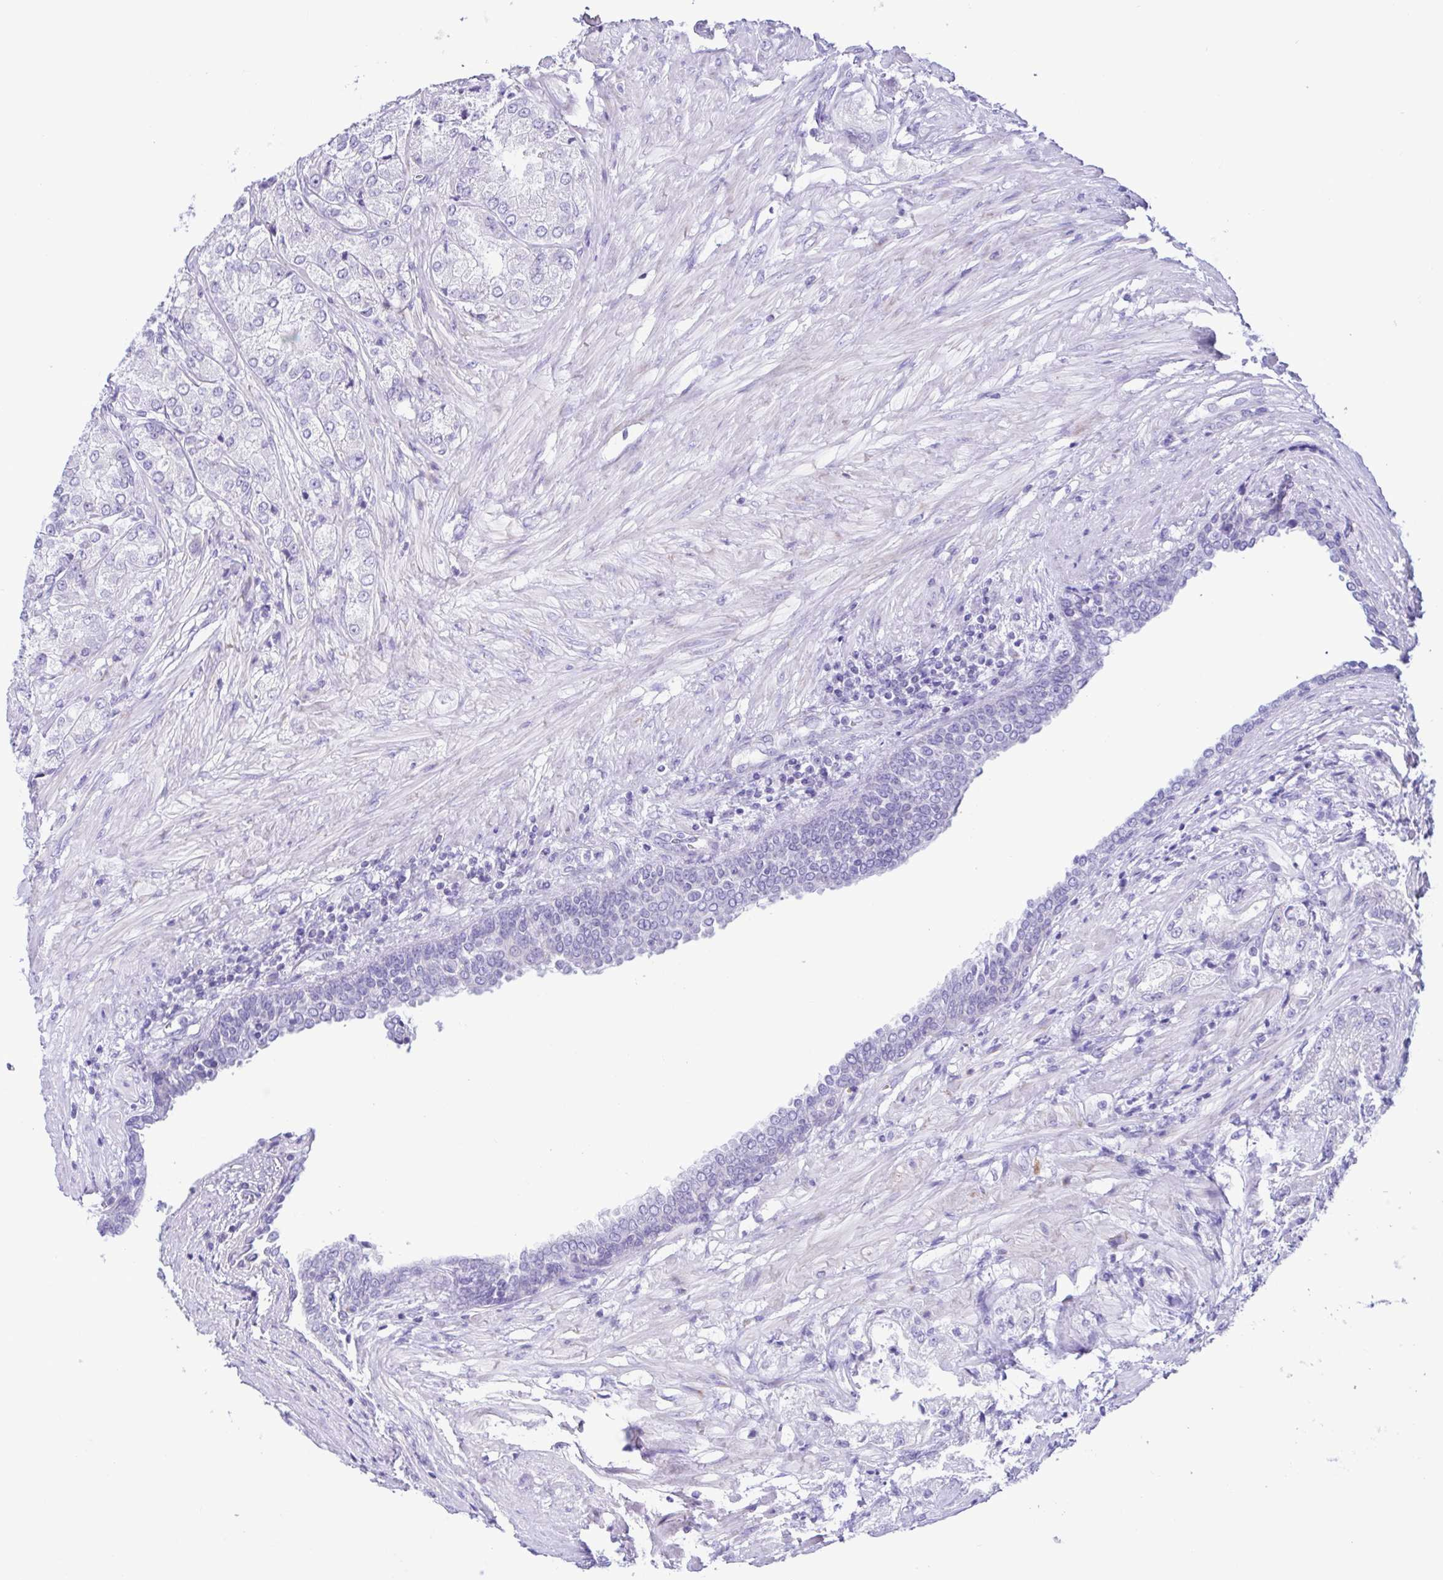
{"staining": {"intensity": "negative", "quantity": "none", "location": "none"}, "tissue": "prostate cancer", "cell_type": "Tumor cells", "image_type": "cancer", "snomed": [{"axis": "morphology", "description": "Adenocarcinoma, High grade"}, {"axis": "topography", "description": "Prostate"}], "caption": "Micrograph shows no significant protein staining in tumor cells of adenocarcinoma (high-grade) (prostate).", "gene": "ACTRT3", "patient": {"sex": "male", "age": 61}}